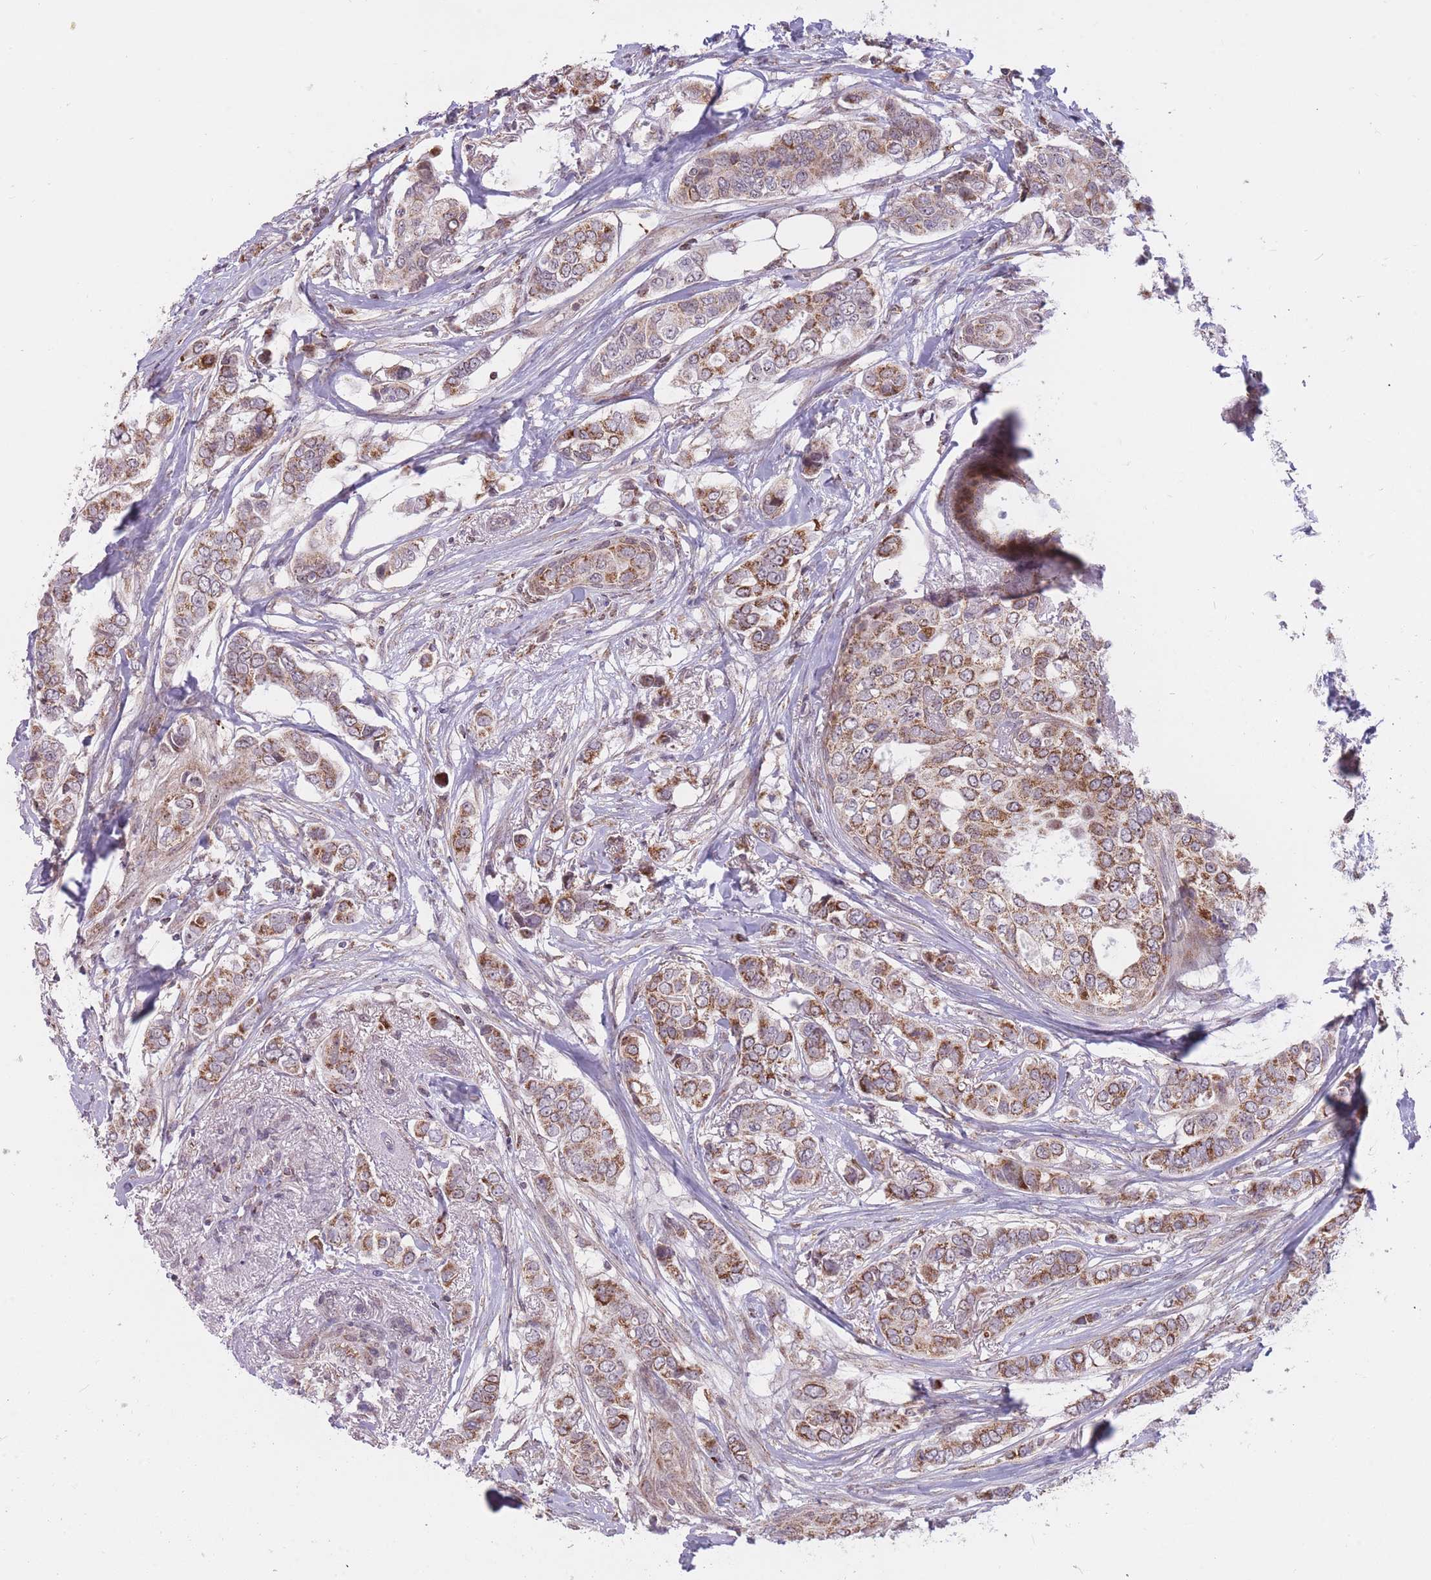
{"staining": {"intensity": "moderate", "quantity": "25%-75%", "location": "cytoplasmic/membranous"}, "tissue": "breast cancer", "cell_type": "Tumor cells", "image_type": "cancer", "snomed": [{"axis": "morphology", "description": "Lobular carcinoma"}, {"axis": "topography", "description": "Breast"}], "caption": "DAB (3,3'-diaminobenzidine) immunohistochemical staining of human lobular carcinoma (breast) reveals moderate cytoplasmic/membranous protein staining in about 25%-75% of tumor cells. (DAB = brown stain, brightfield microscopy at high magnification).", "gene": "DPYSL4", "patient": {"sex": "female", "age": 51}}